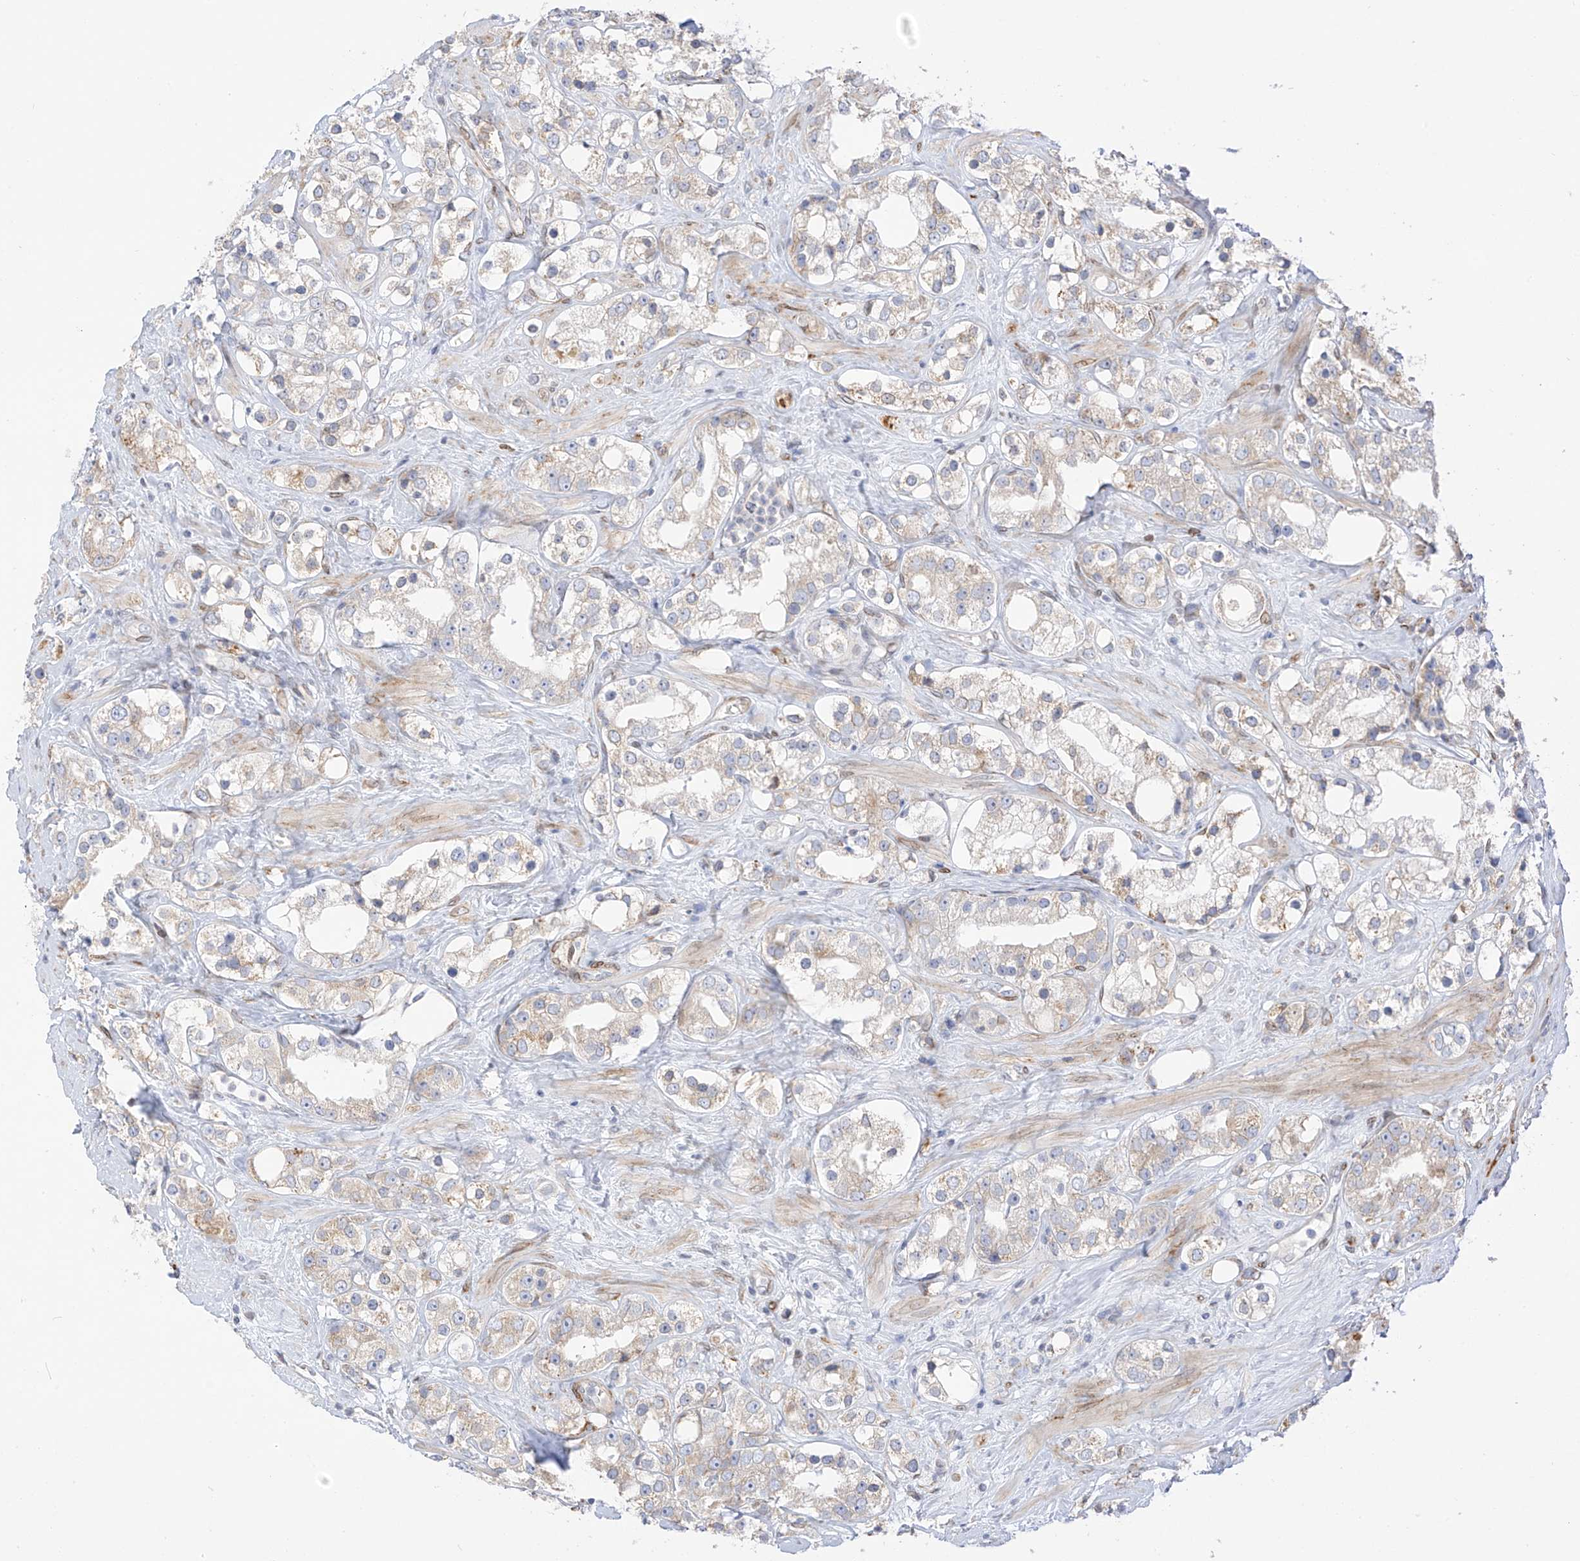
{"staining": {"intensity": "weak", "quantity": "25%-75%", "location": "cytoplasmic/membranous"}, "tissue": "prostate cancer", "cell_type": "Tumor cells", "image_type": "cancer", "snomed": [{"axis": "morphology", "description": "Adenocarcinoma, NOS"}, {"axis": "topography", "description": "Prostate"}], "caption": "Prostate cancer stained with immunohistochemistry (IHC) shows weak cytoplasmic/membranous staining in about 25%-75% of tumor cells.", "gene": "PCYOX1", "patient": {"sex": "male", "age": 79}}